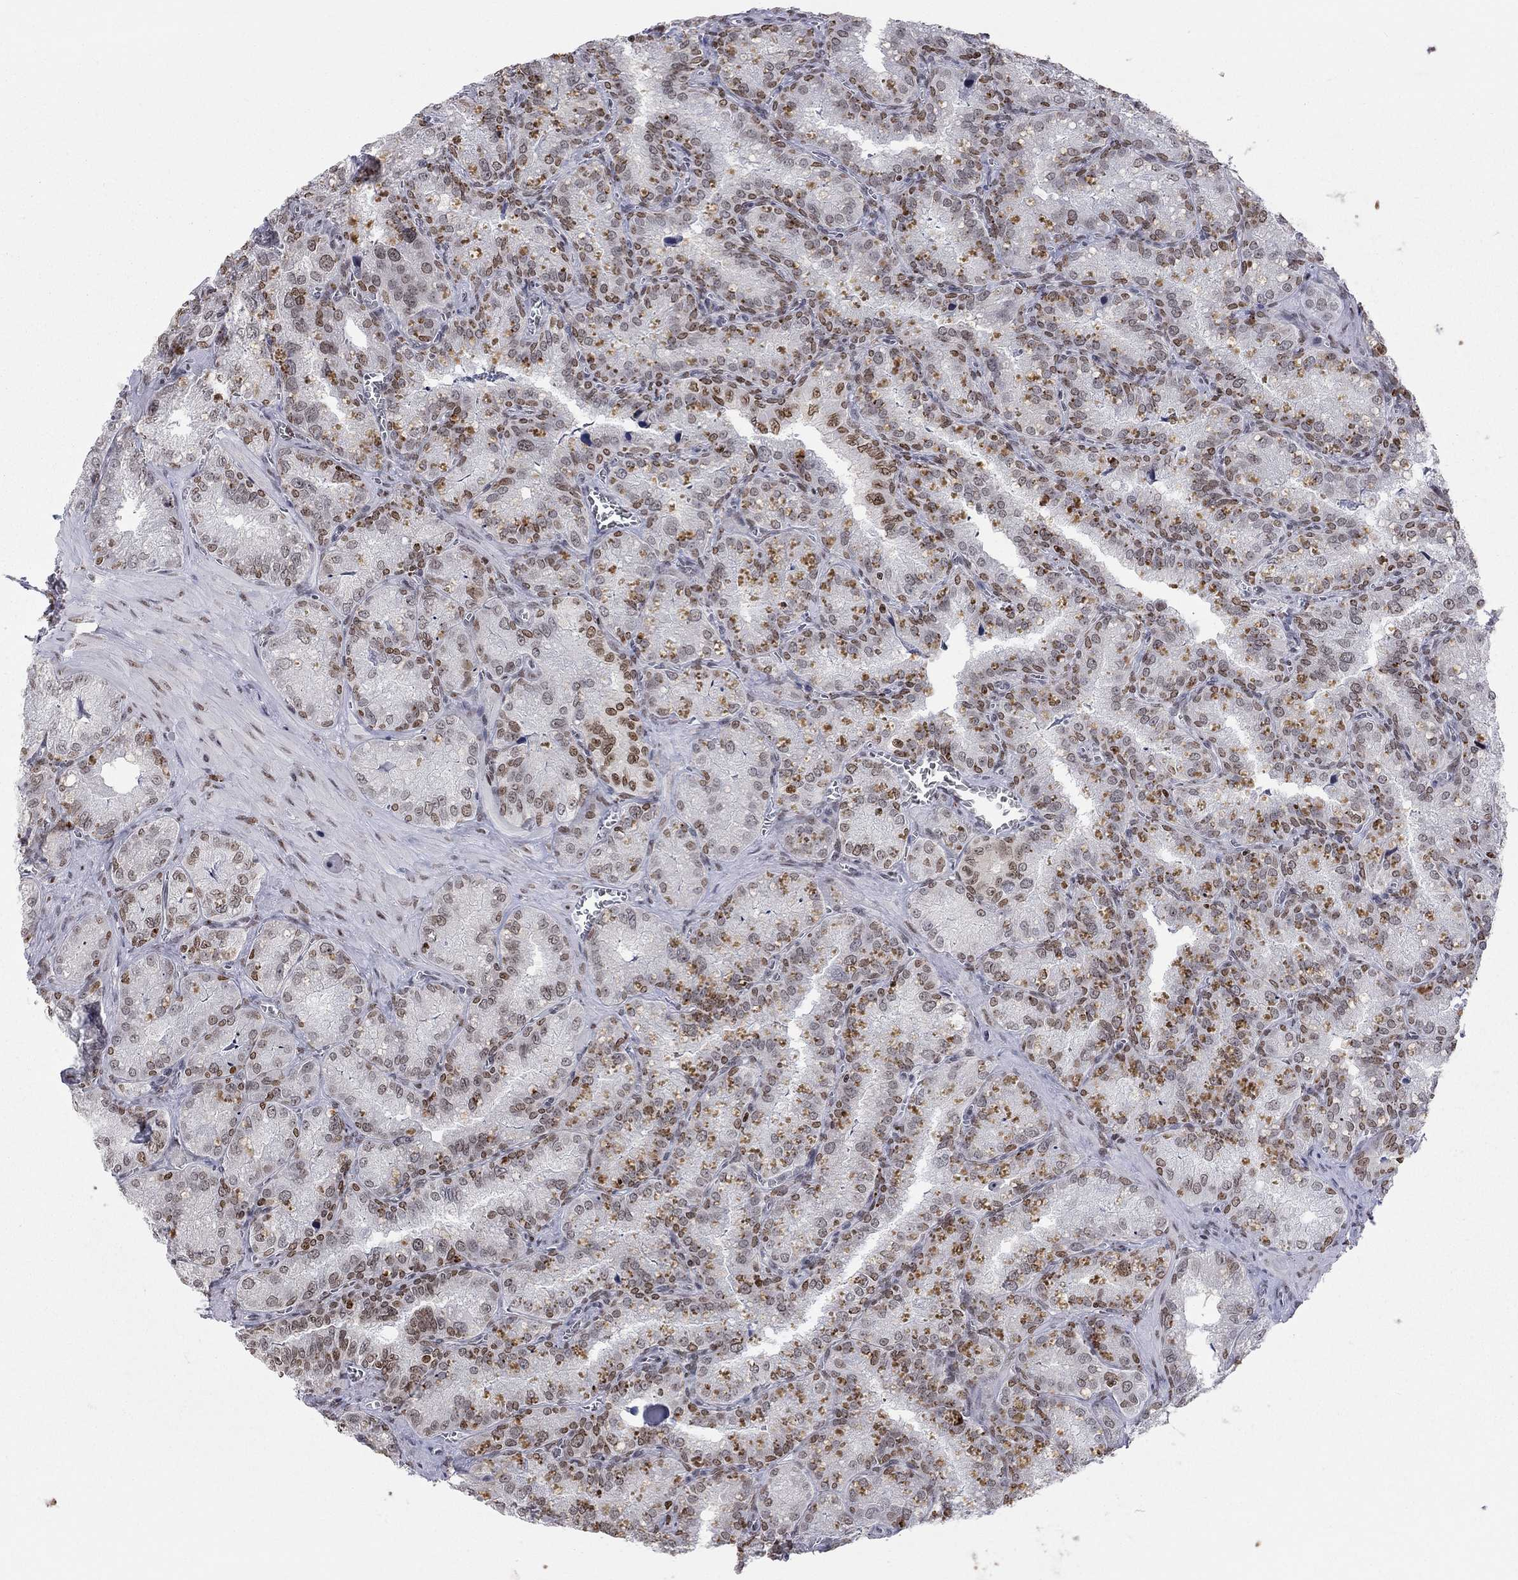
{"staining": {"intensity": "moderate", "quantity": "<25%", "location": "nuclear"}, "tissue": "seminal vesicle", "cell_type": "Glandular cells", "image_type": "normal", "snomed": [{"axis": "morphology", "description": "Normal tissue, NOS"}, {"axis": "topography", "description": "Seminal veicle"}], "caption": "Glandular cells reveal low levels of moderate nuclear expression in about <25% of cells in normal human seminal vesicle.", "gene": "H2AX", "patient": {"sex": "male", "age": 57}}